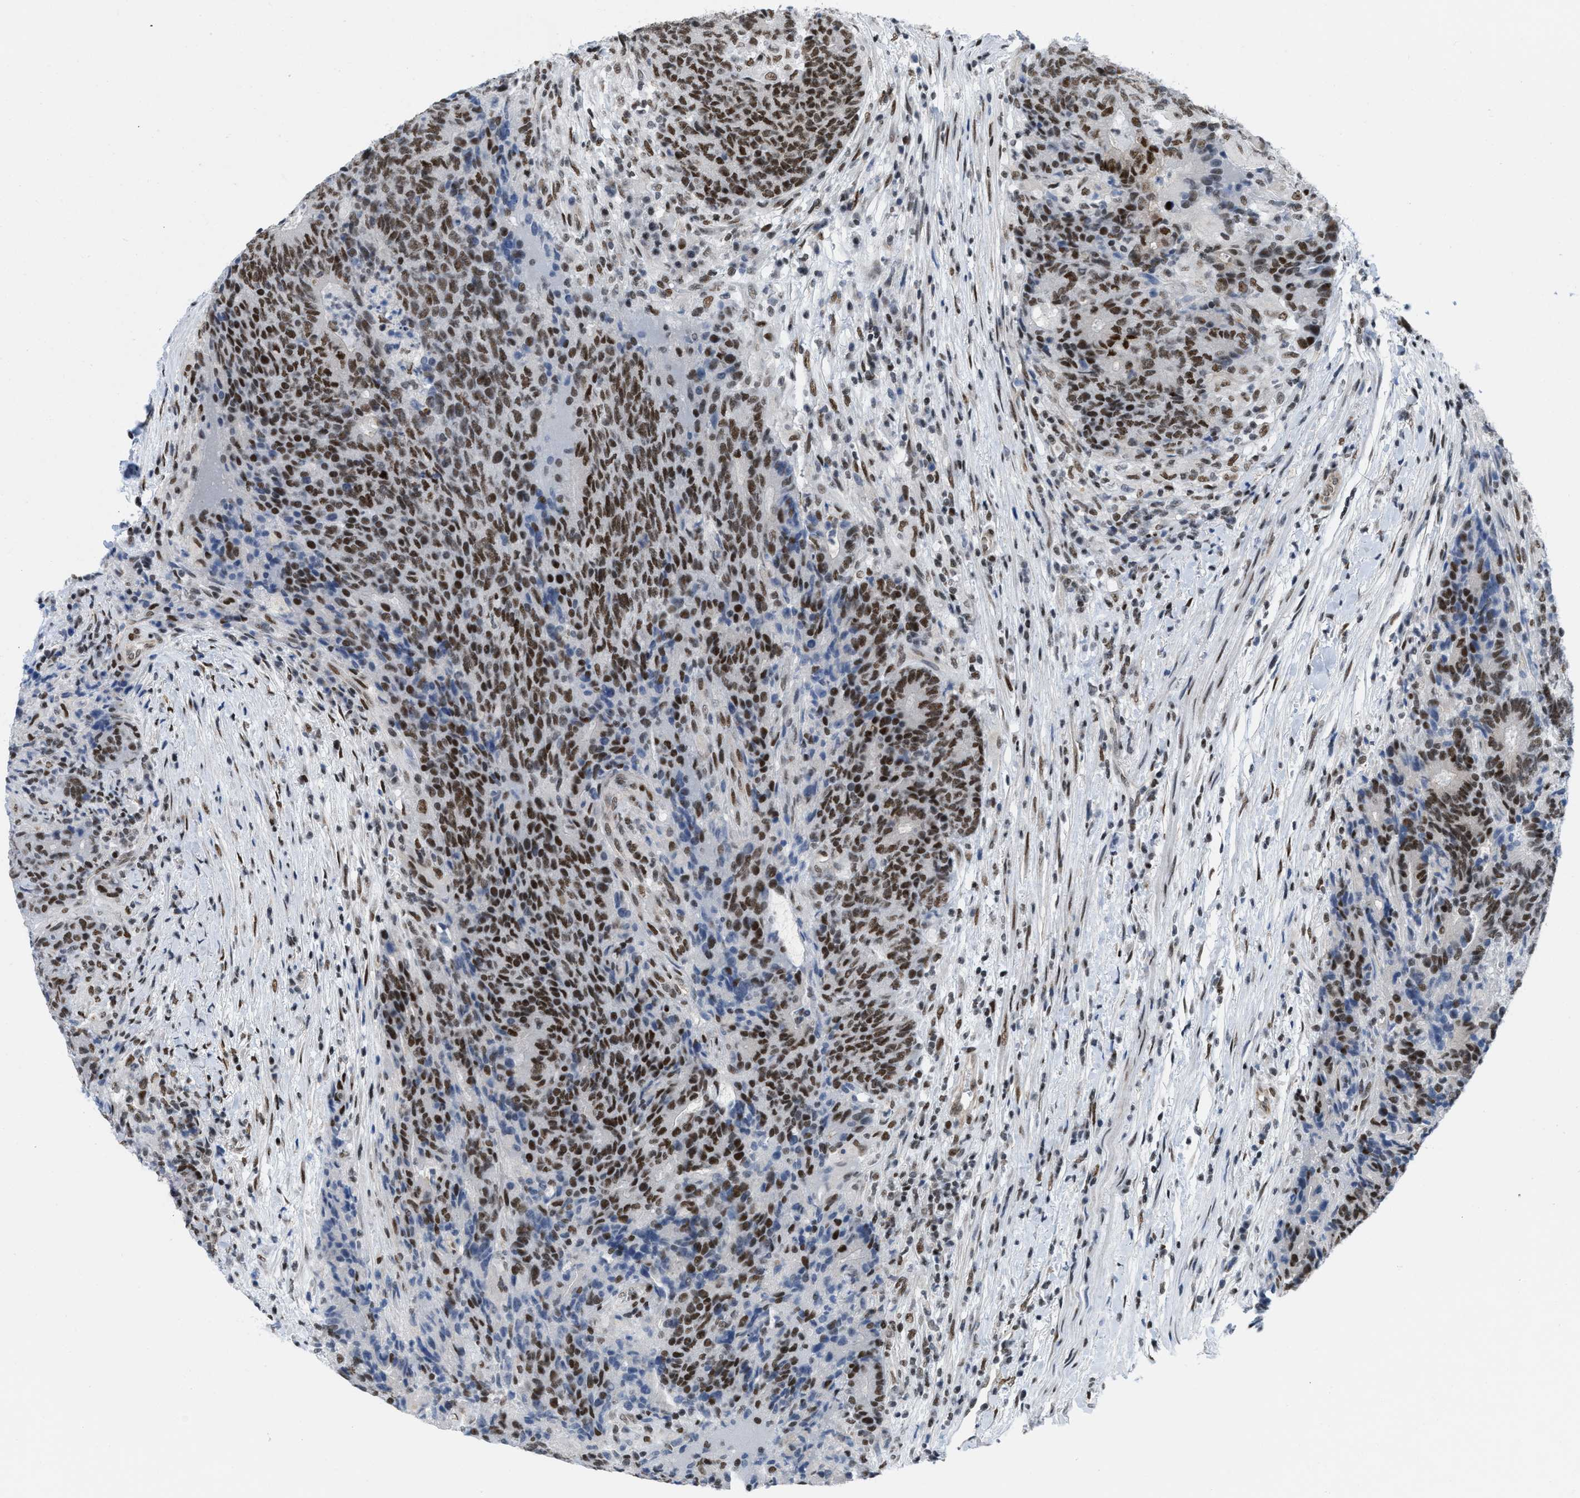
{"staining": {"intensity": "moderate", "quantity": ">75%", "location": "nuclear"}, "tissue": "colorectal cancer", "cell_type": "Tumor cells", "image_type": "cancer", "snomed": [{"axis": "morphology", "description": "Normal tissue, NOS"}, {"axis": "morphology", "description": "Adenocarcinoma, NOS"}, {"axis": "topography", "description": "Colon"}], "caption": "An image showing moderate nuclear expression in approximately >75% of tumor cells in colorectal cancer, as visualized by brown immunohistochemical staining.", "gene": "MIER1", "patient": {"sex": "female", "age": 75}}